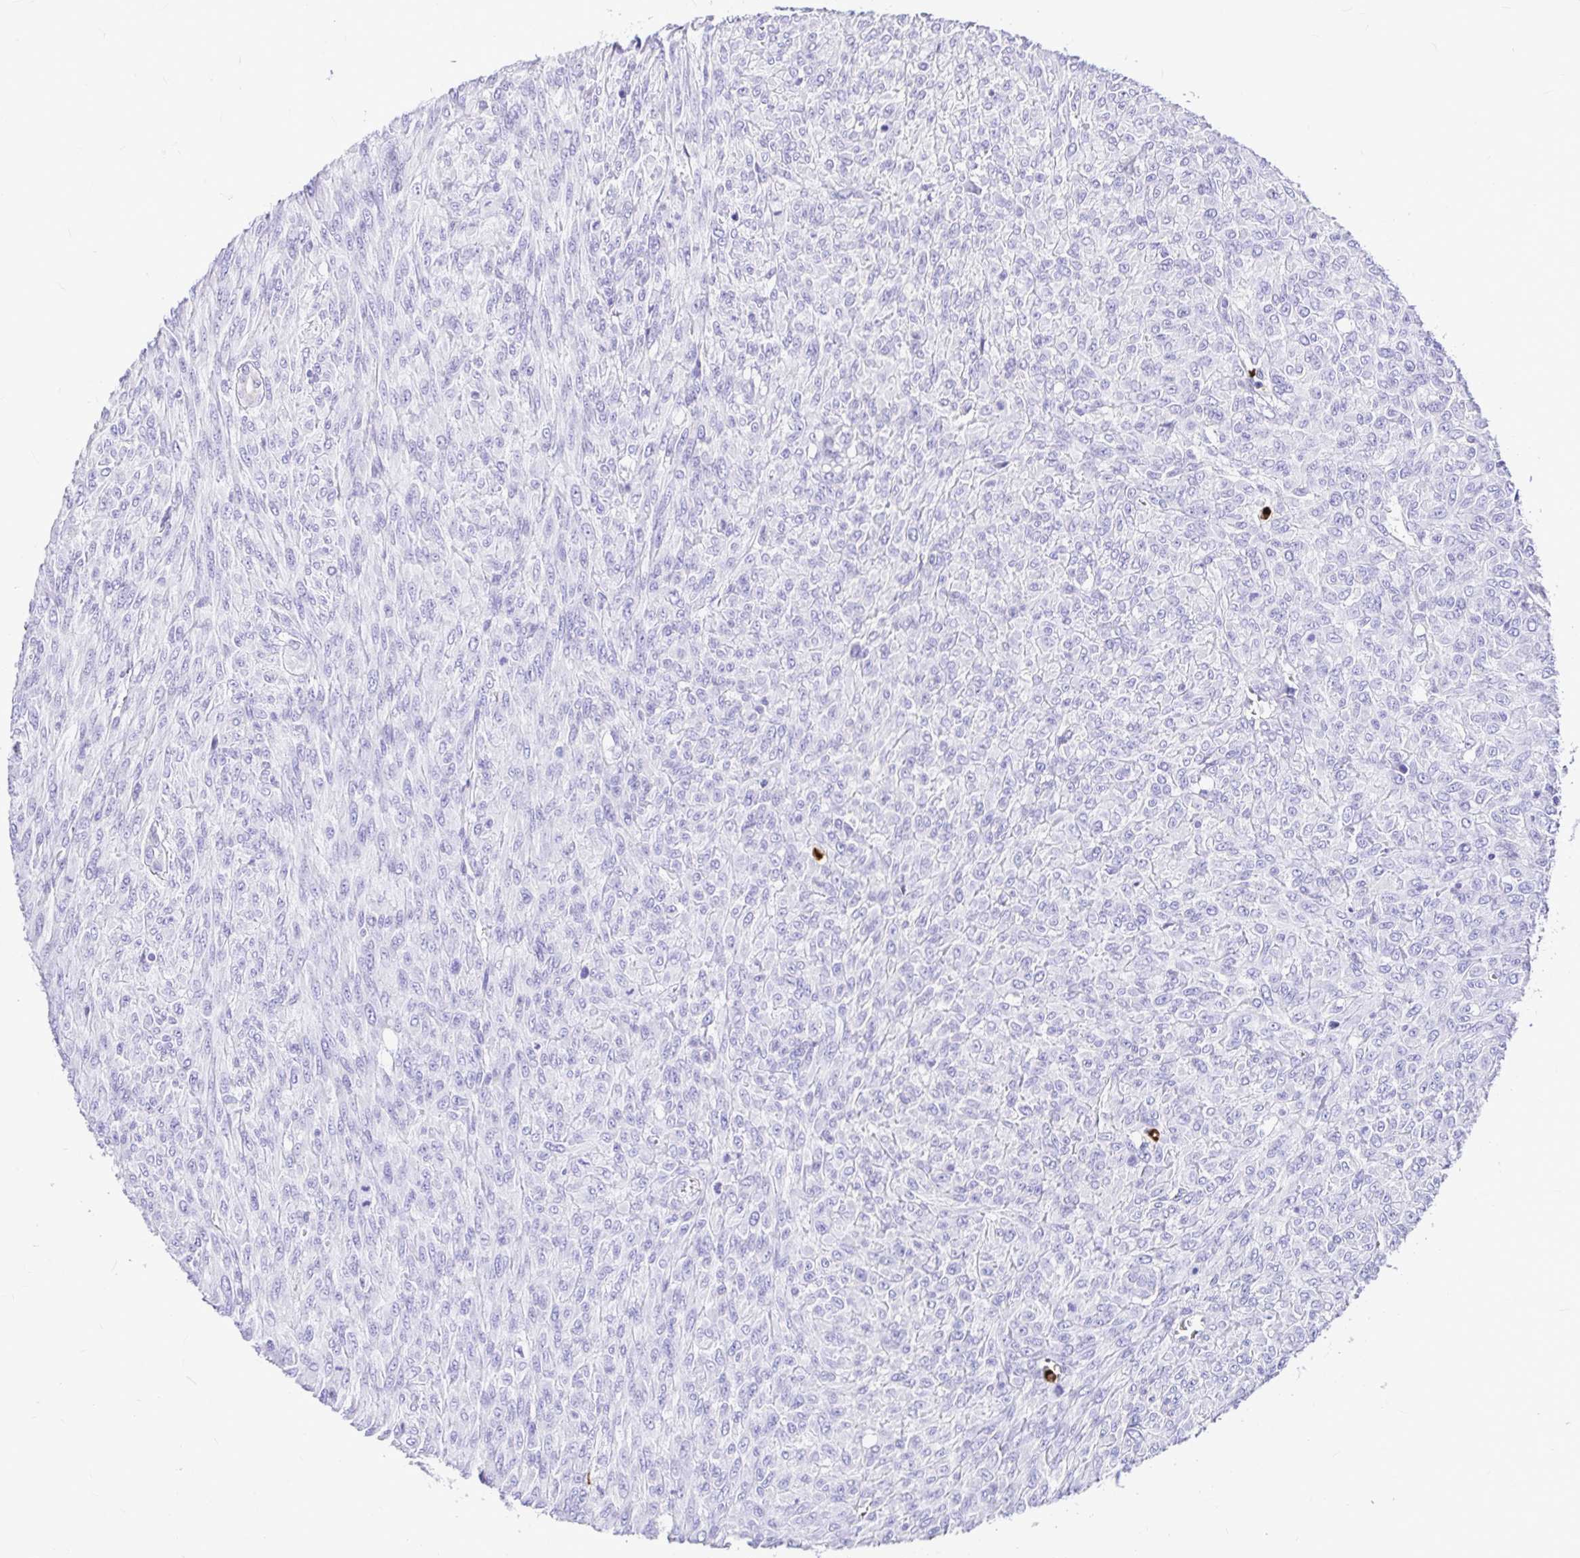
{"staining": {"intensity": "negative", "quantity": "none", "location": "none"}, "tissue": "renal cancer", "cell_type": "Tumor cells", "image_type": "cancer", "snomed": [{"axis": "morphology", "description": "Adenocarcinoma, NOS"}, {"axis": "topography", "description": "Kidney"}], "caption": "A high-resolution histopathology image shows immunohistochemistry (IHC) staining of renal cancer (adenocarcinoma), which reveals no significant positivity in tumor cells.", "gene": "CLEC1B", "patient": {"sex": "male", "age": 58}}